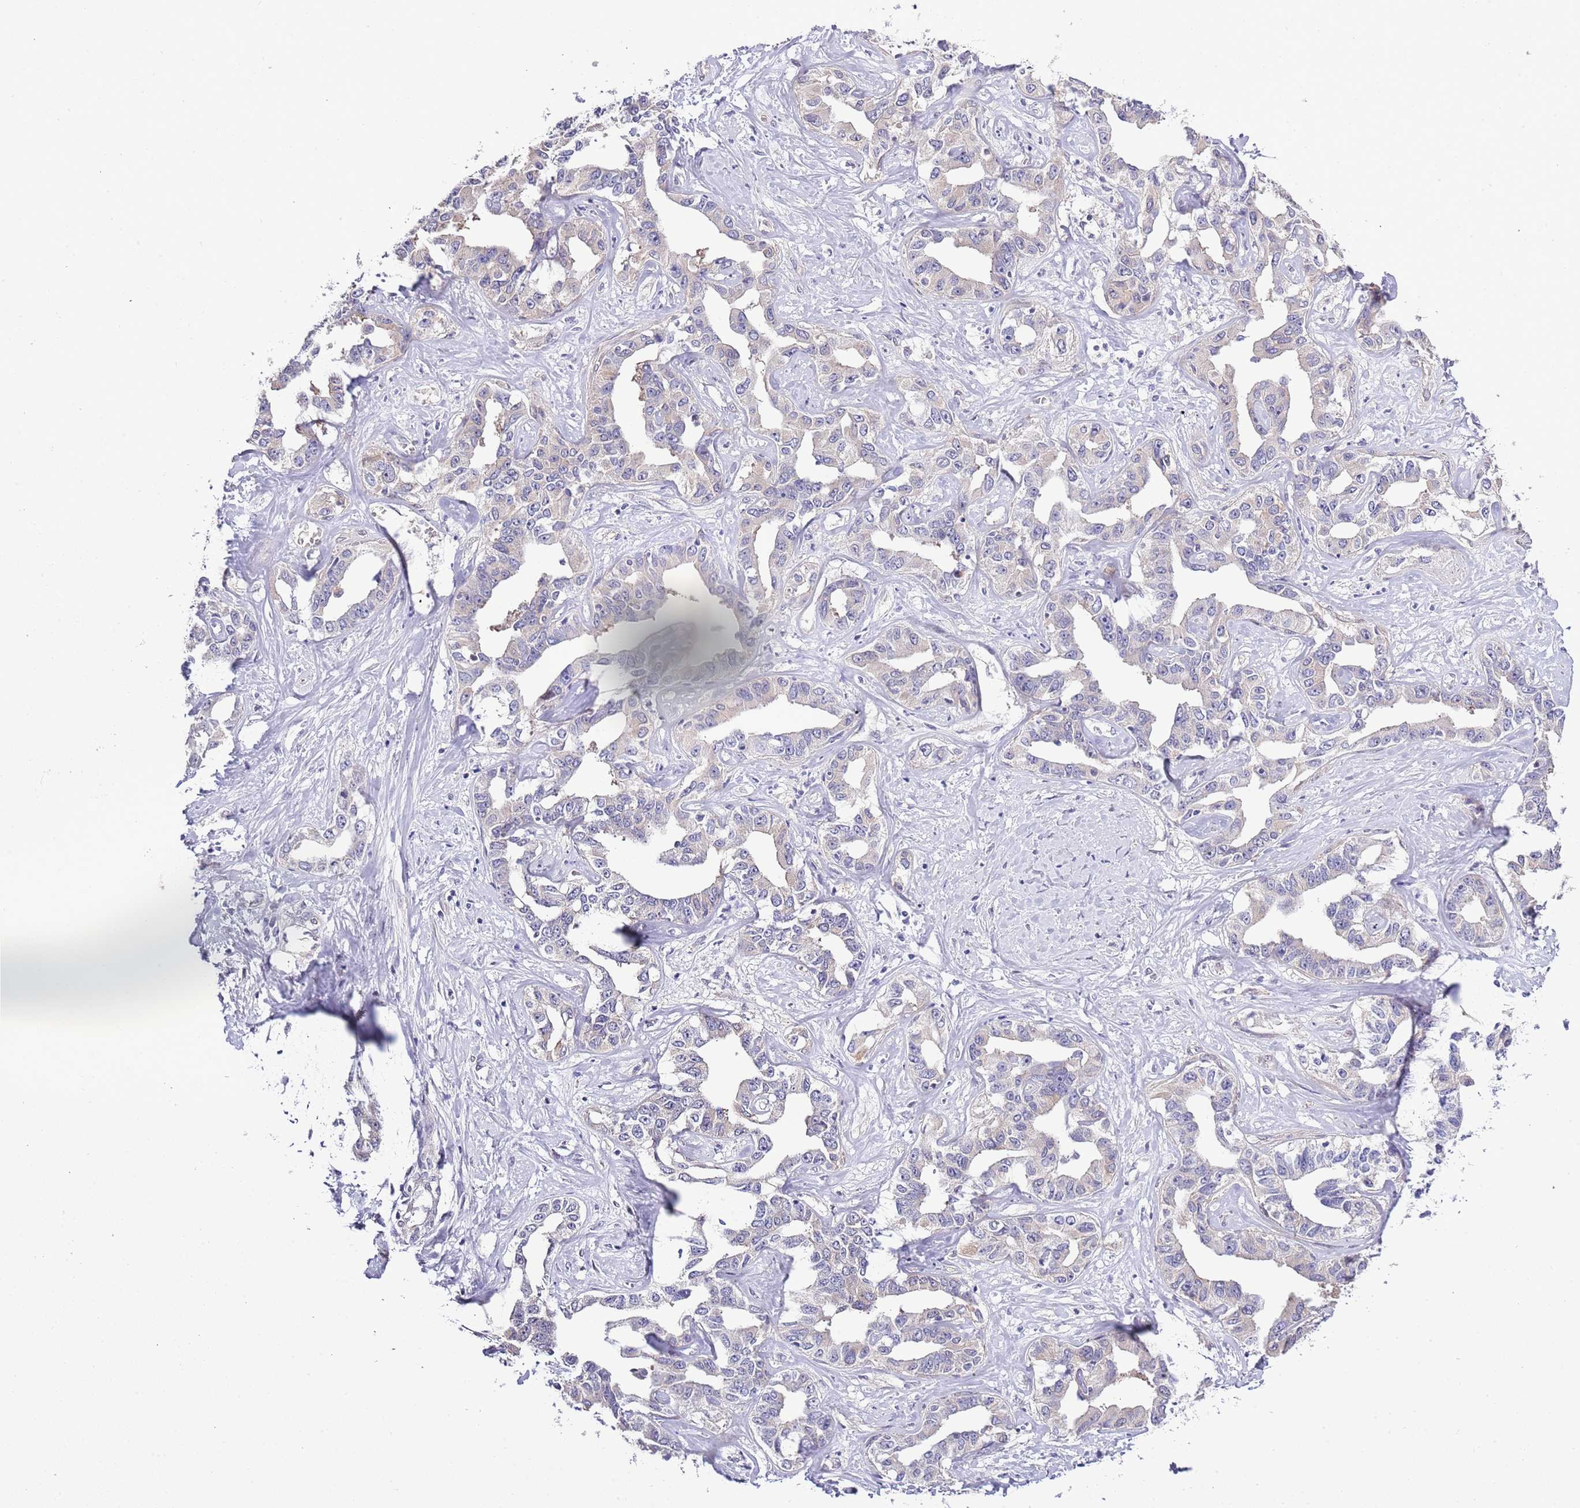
{"staining": {"intensity": "negative", "quantity": "none", "location": "none"}, "tissue": "liver cancer", "cell_type": "Tumor cells", "image_type": "cancer", "snomed": [{"axis": "morphology", "description": "Cholangiocarcinoma"}, {"axis": "topography", "description": "Liver"}], "caption": "A high-resolution micrograph shows IHC staining of cholangiocarcinoma (liver), which demonstrates no significant expression in tumor cells. (DAB IHC visualized using brightfield microscopy, high magnification).", "gene": "LIPJ", "patient": {"sex": "male", "age": 59}}